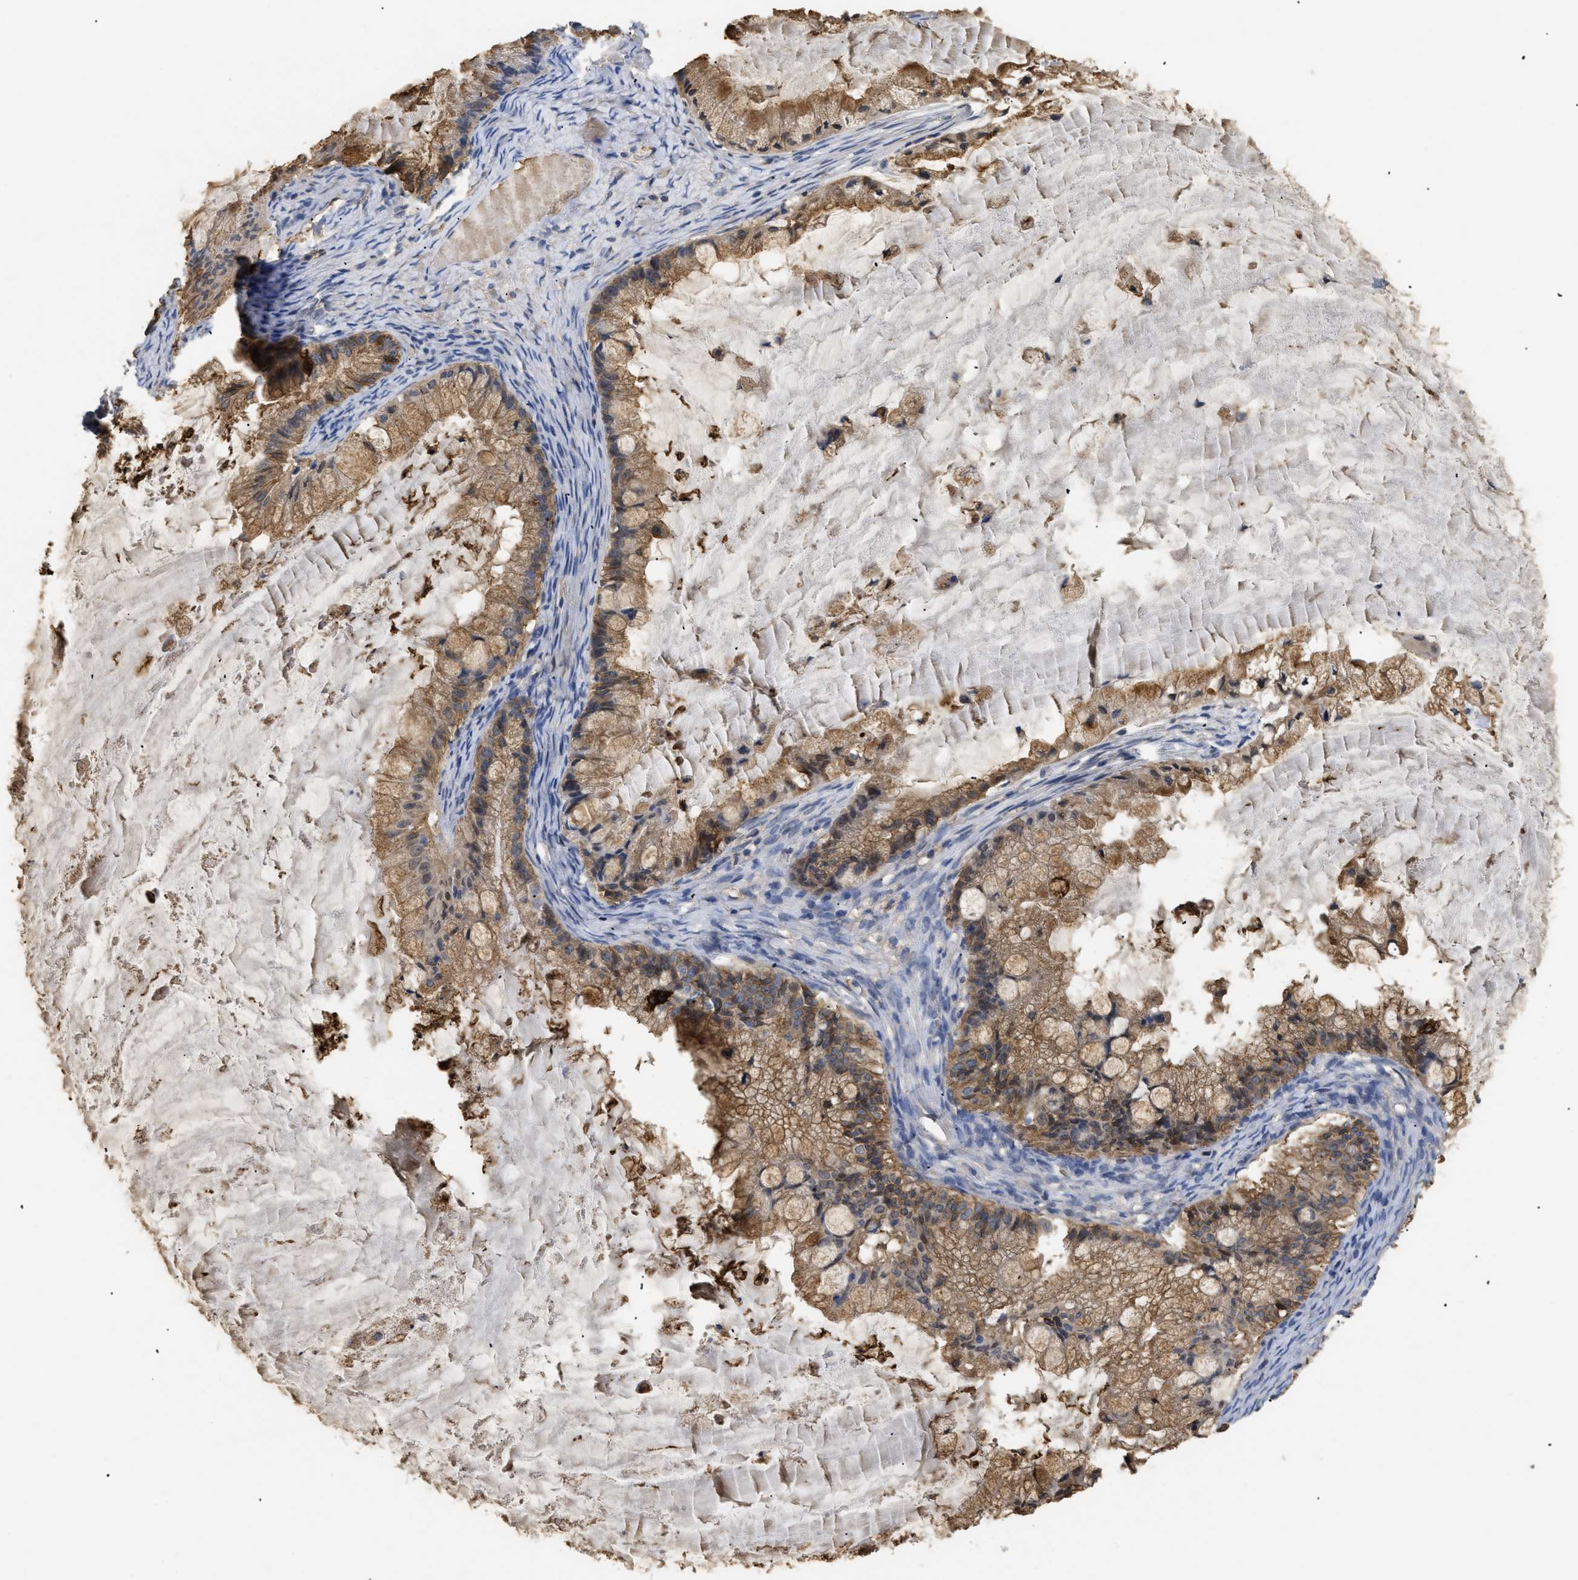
{"staining": {"intensity": "moderate", "quantity": ">75%", "location": "cytoplasmic/membranous"}, "tissue": "ovarian cancer", "cell_type": "Tumor cells", "image_type": "cancer", "snomed": [{"axis": "morphology", "description": "Cystadenocarcinoma, mucinous, NOS"}, {"axis": "topography", "description": "Ovary"}], "caption": "The photomicrograph displays immunohistochemical staining of ovarian cancer (mucinous cystadenocarcinoma). There is moderate cytoplasmic/membranous positivity is seen in approximately >75% of tumor cells.", "gene": "ANXA4", "patient": {"sex": "female", "age": 57}}